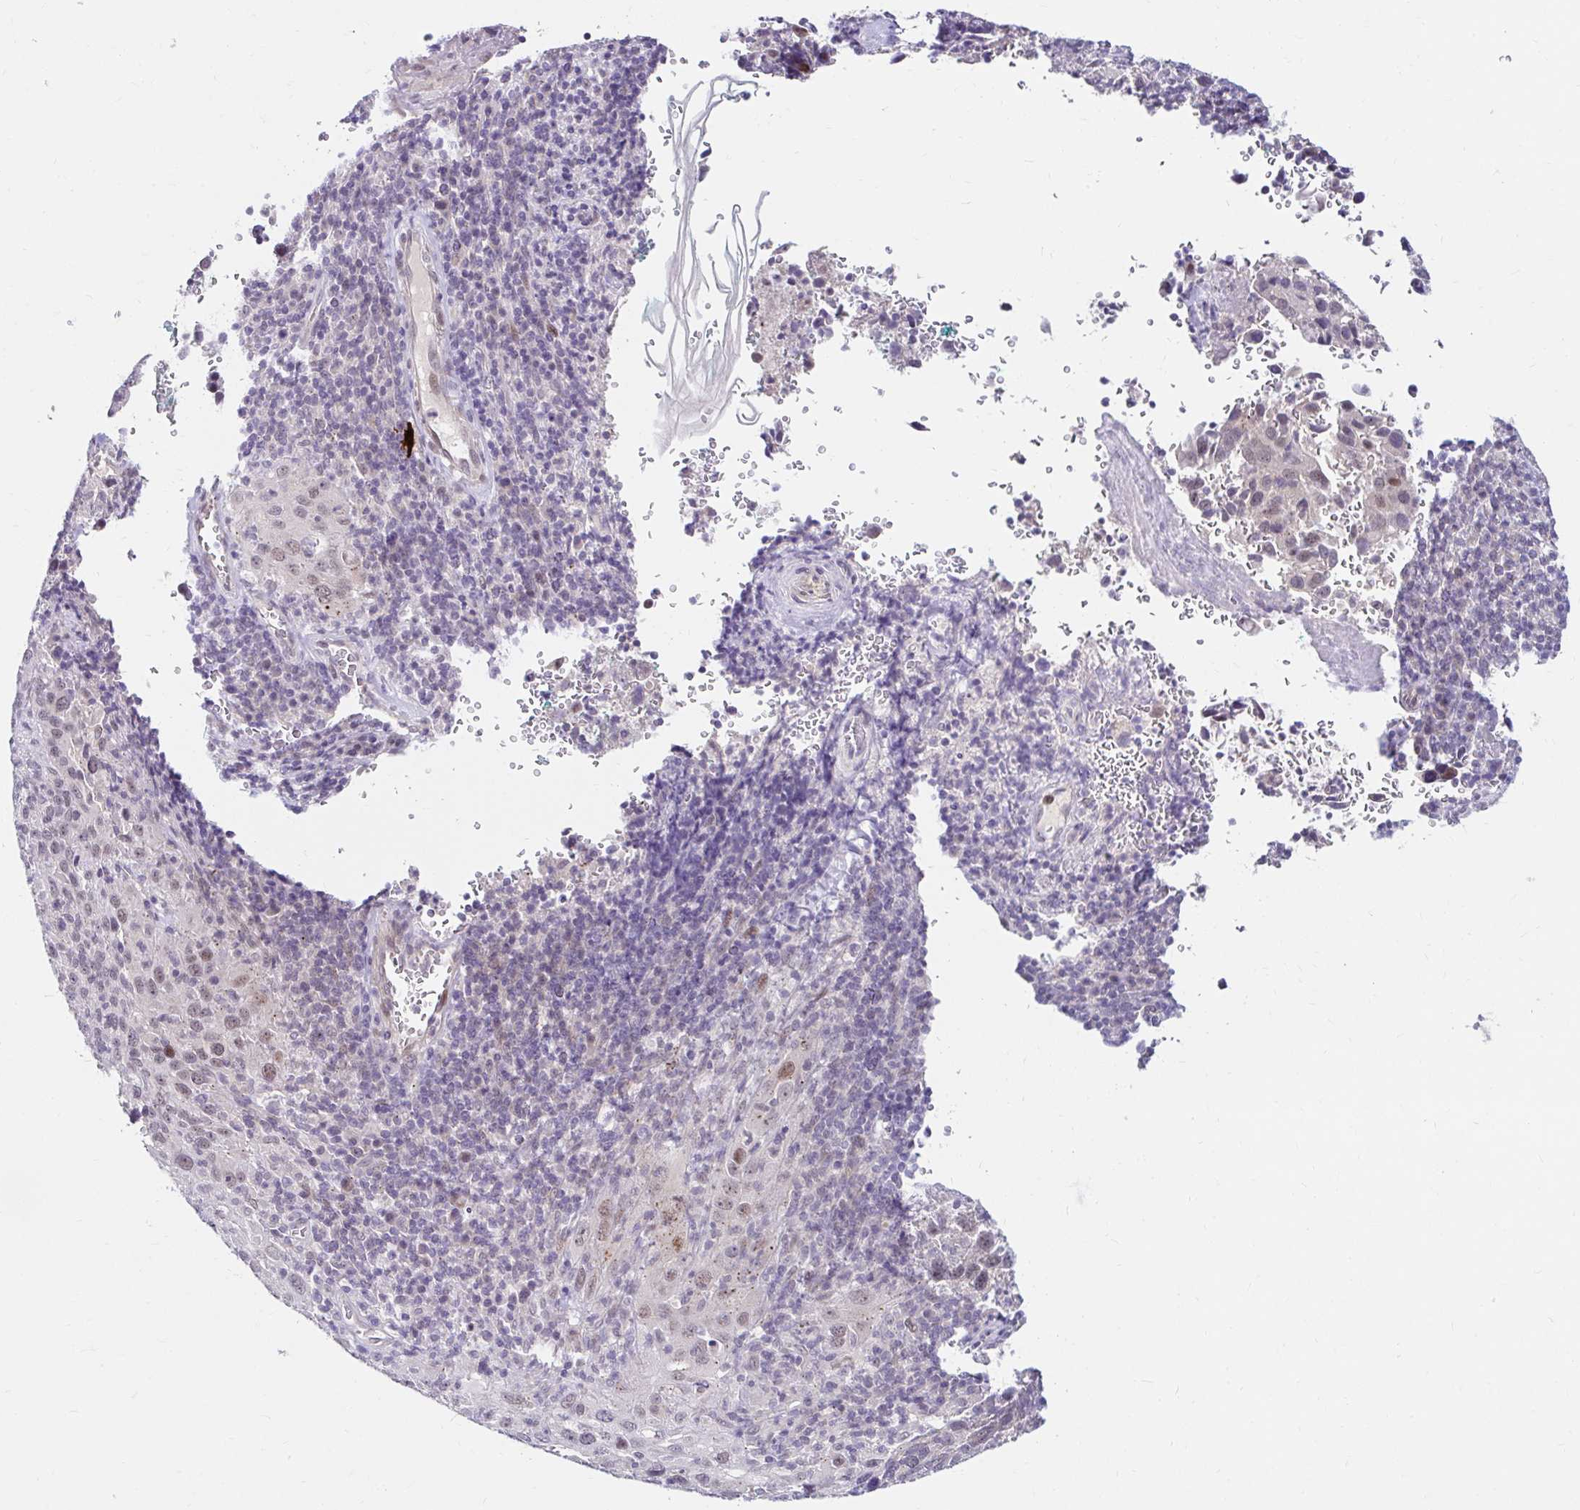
{"staining": {"intensity": "weak", "quantity": "<25%", "location": "nuclear"}, "tissue": "cervical cancer", "cell_type": "Tumor cells", "image_type": "cancer", "snomed": [{"axis": "morphology", "description": "Squamous cell carcinoma, NOS"}, {"axis": "topography", "description": "Cervix"}], "caption": "This histopathology image is of cervical cancer (squamous cell carcinoma) stained with IHC to label a protein in brown with the nuclei are counter-stained blue. There is no staining in tumor cells. Nuclei are stained in blue.", "gene": "GUCY1A1", "patient": {"sex": "female", "age": 51}}